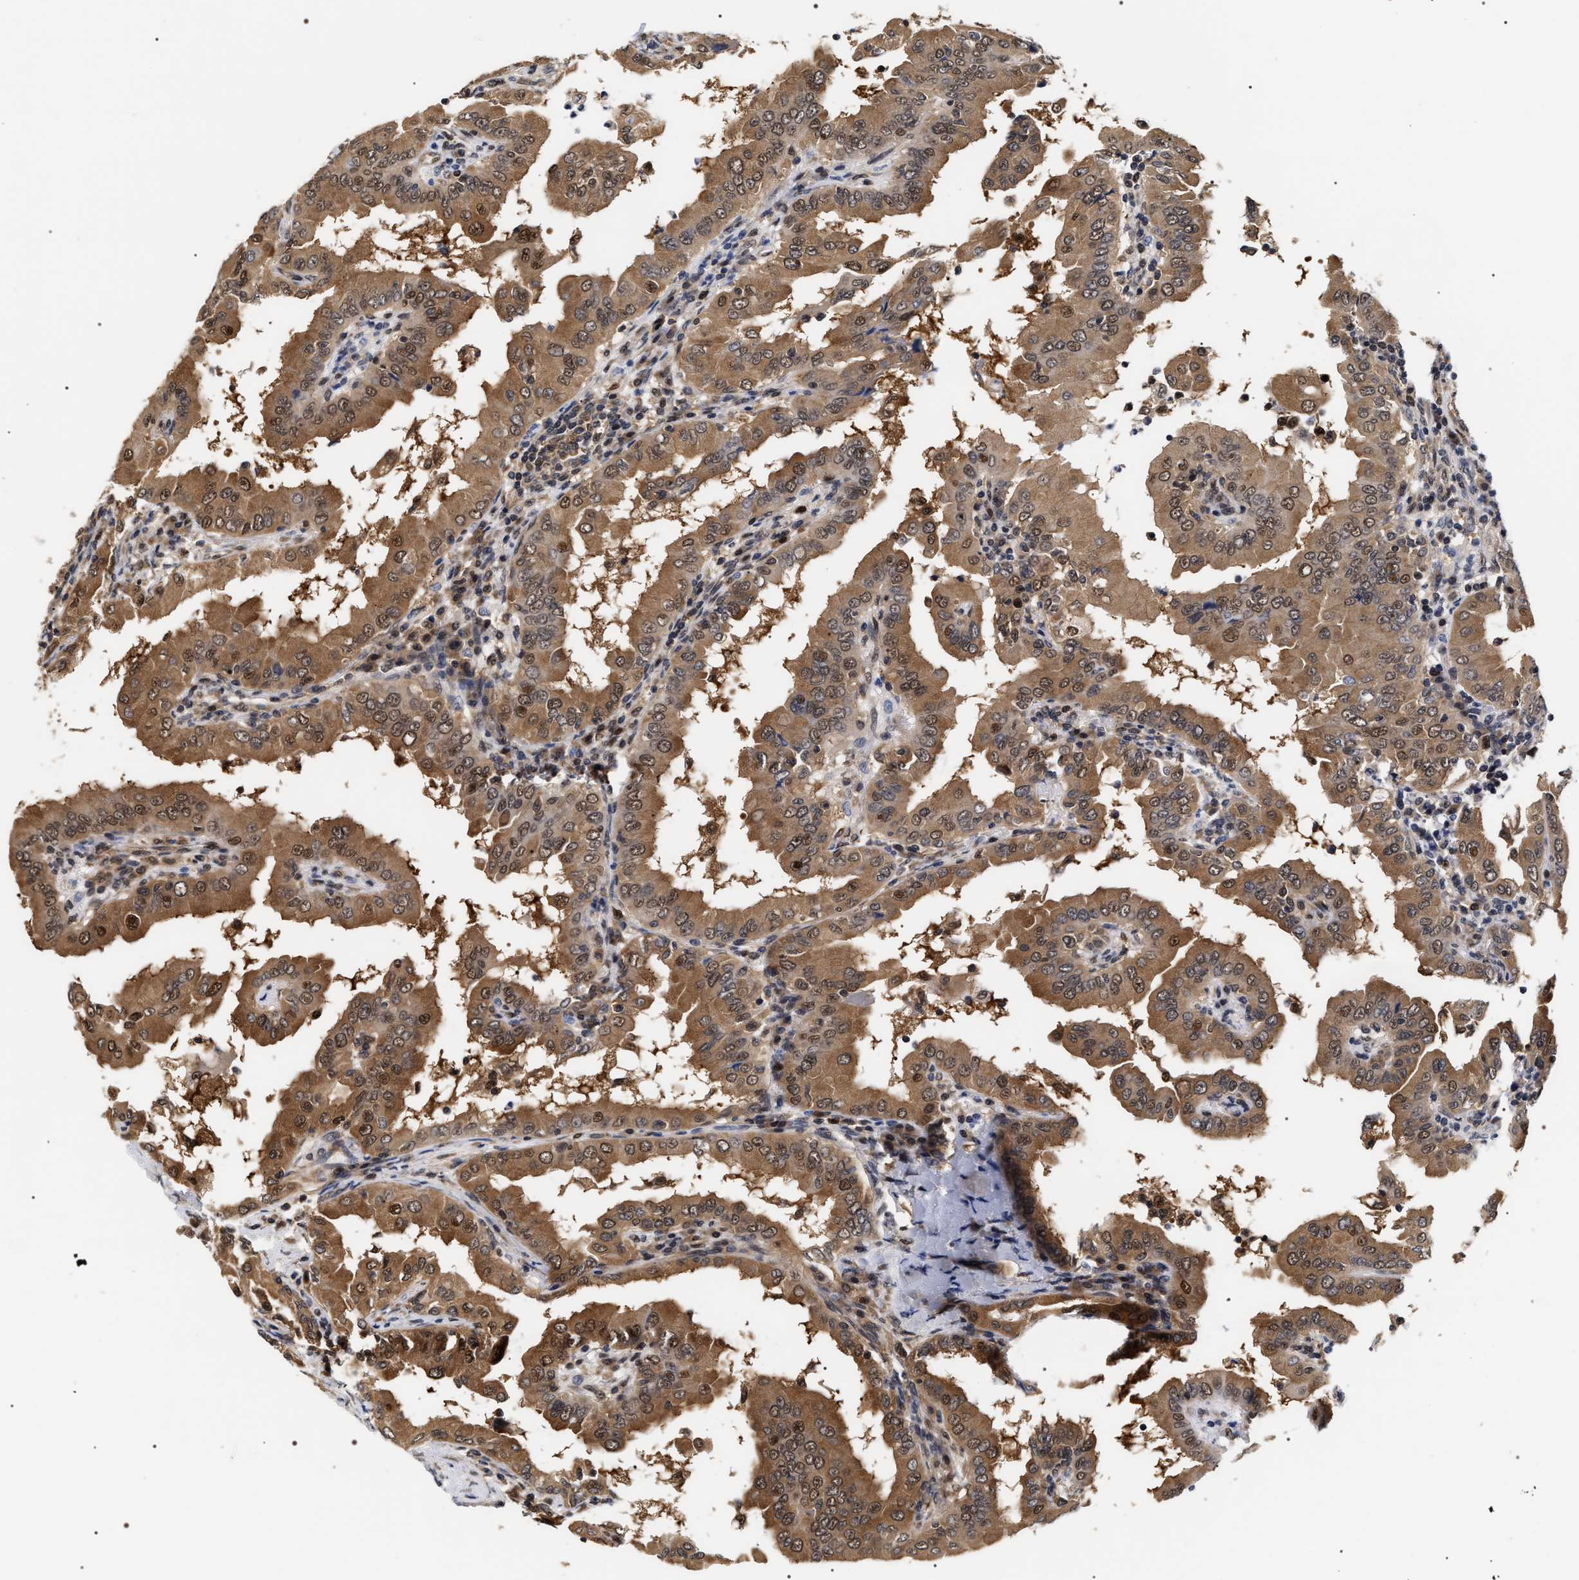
{"staining": {"intensity": "moderate", "quantity": ">75%", "location": "cytoplasmic/membranous,nuclear"}, "tissue": "thyroid cancer", "cell_type": "Tumor cells", "image_type": "cancer", "snomed": [{"axis": "morphology", "description": "Papillary adenocarcinoma, NOS"}, {"axis": "topography", "description": "Thyroid gland"}], "caption": "Thyroid papillary adenocarcinoma stained with a brown dye shows moderate cytoplasmic/membranous and nuclear positive staining in about >75% of tumor cells.", "gene": "BAG6", "patient": {"sex": "male", "age": 33}}